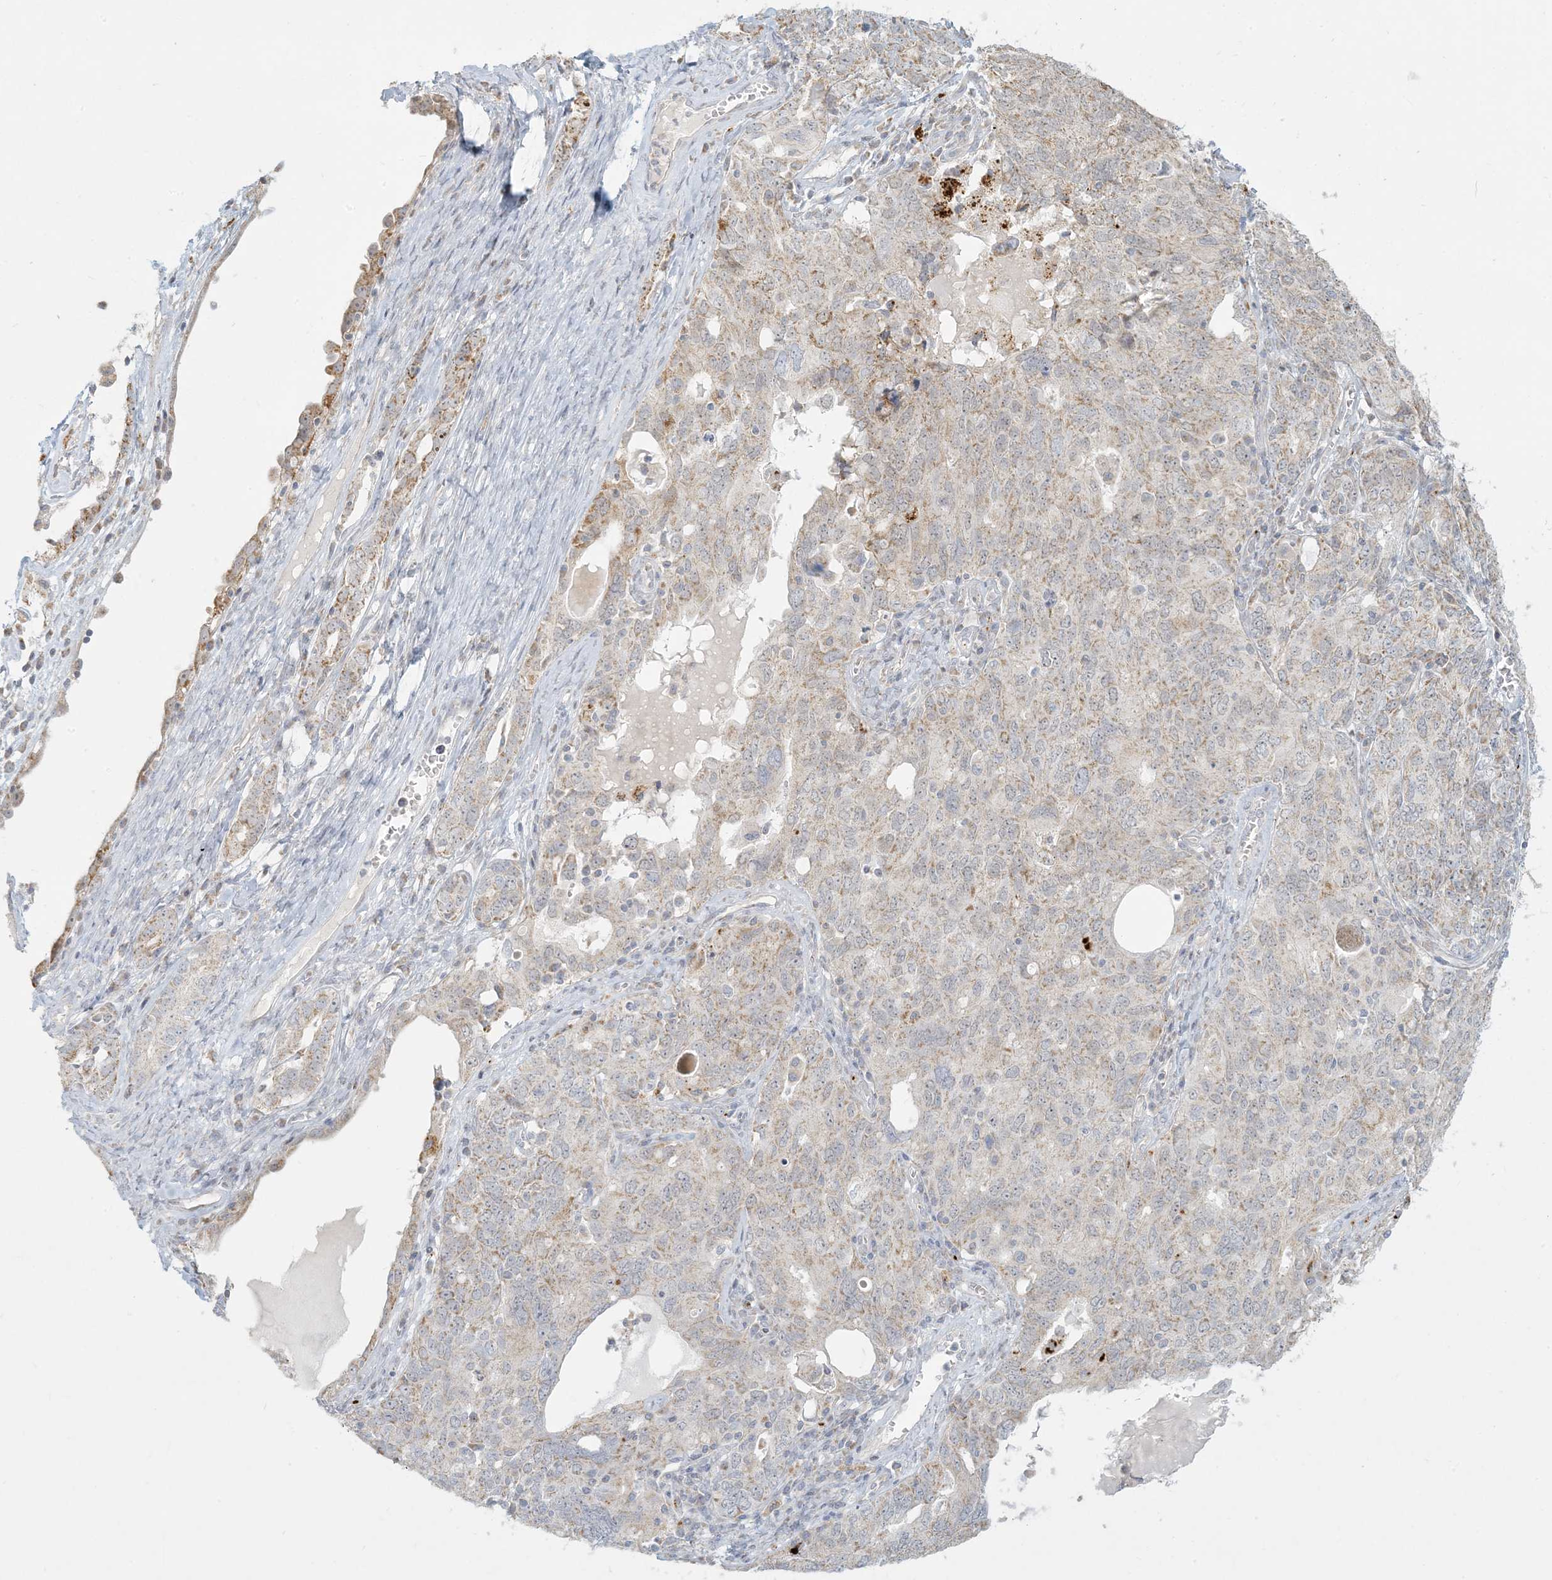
{"staining": {"intensity": "weak", "quantity": "<25%", "location": "cytoplasmic/membranous"}, "tissue": "ovarian cancer", "cell_type": "Tumor cells", "image_type": "cancer", "snomed": [{"axis": "morphology", "description": "Carcinoma, endometroid"}, {"axis": "topography", "description": "Ovary"}], "caption": "Tumor cells are negative for protein expression in human ovarian cancer.", "gene": "MCAT", "patient": {"sex": "female", "age": 62}}